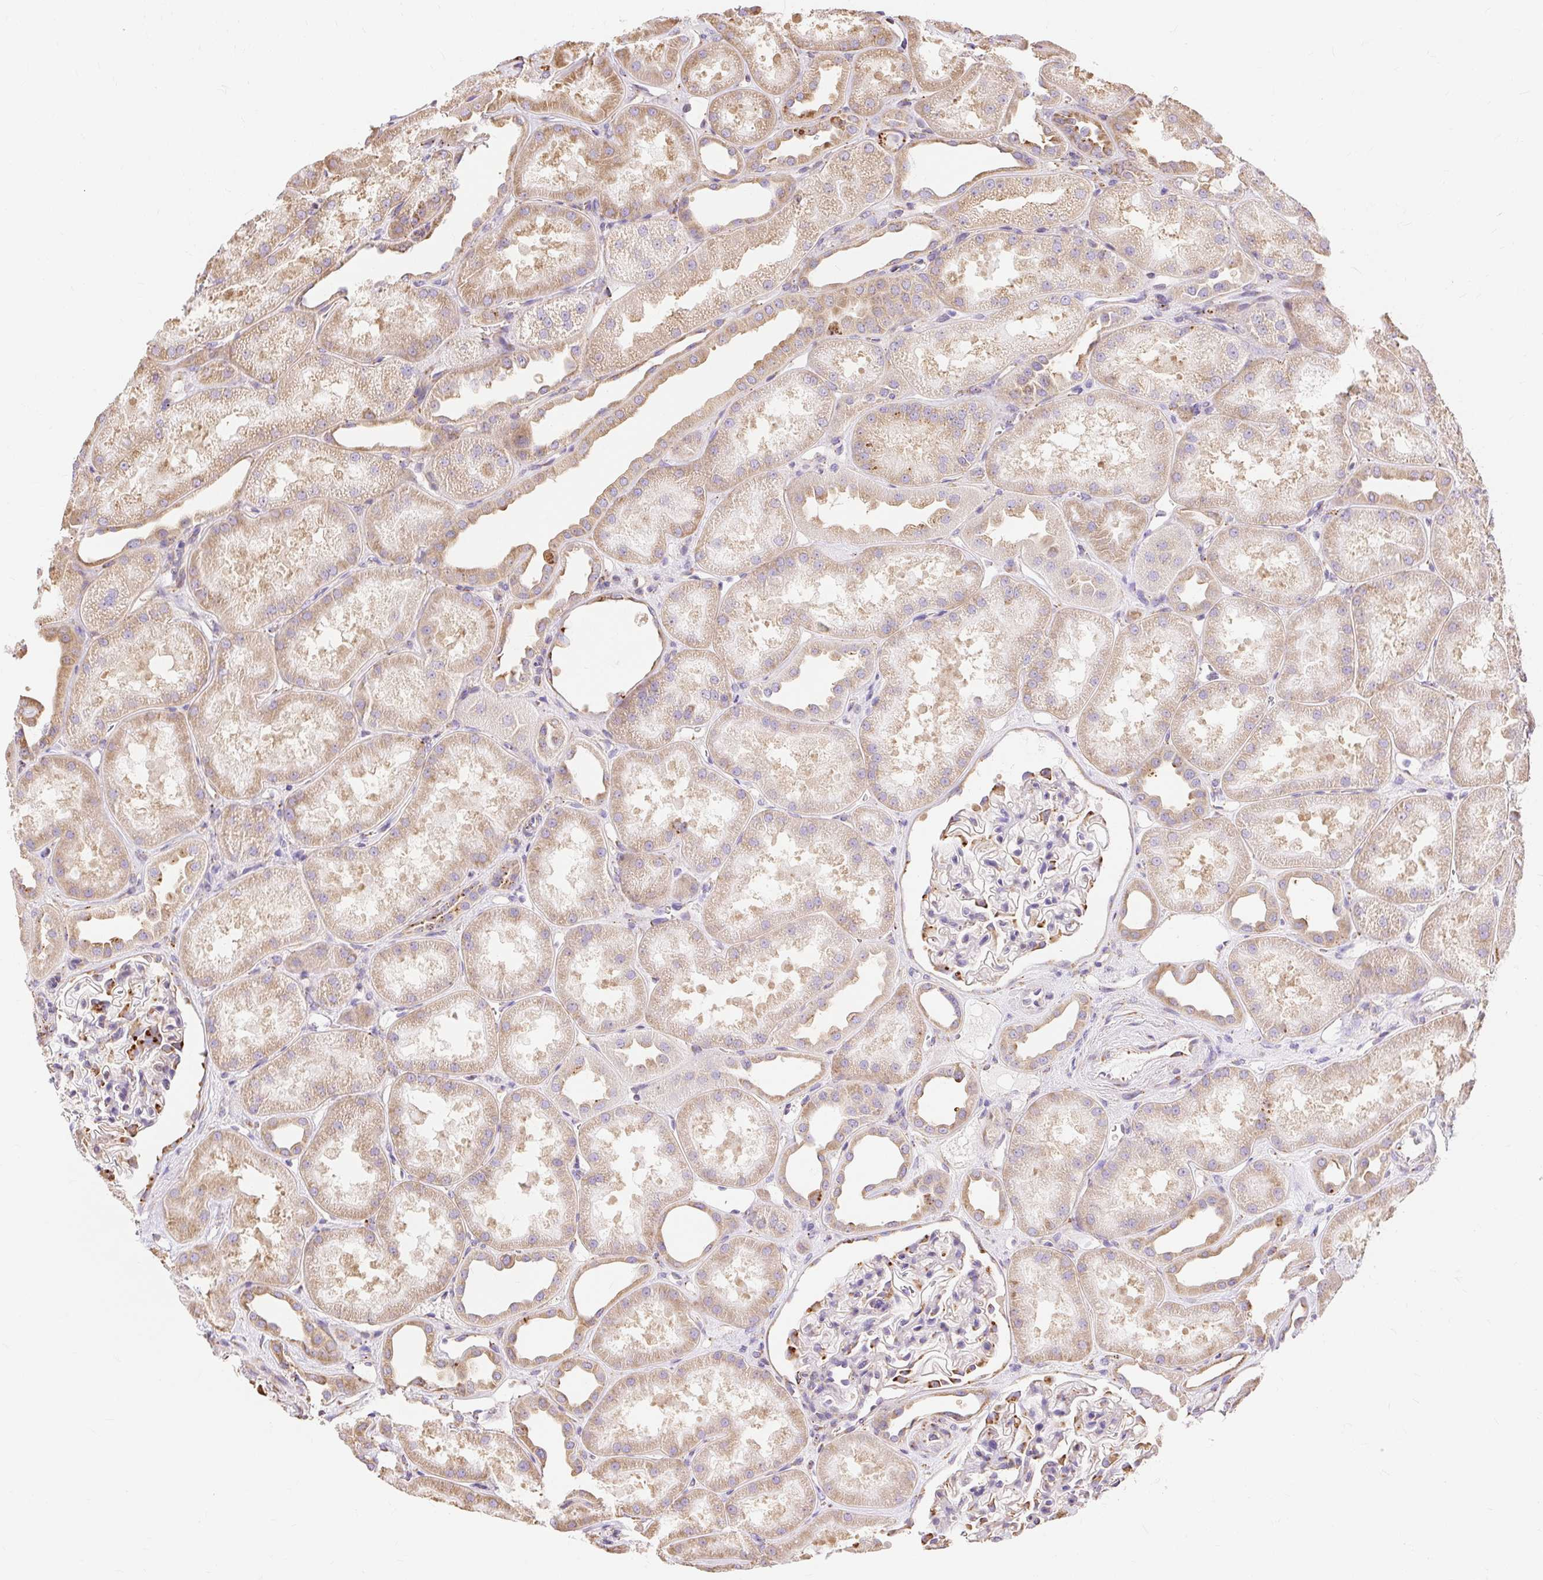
{"staining": {"intensity": "moderate", "quantity": "<25%", "location": "cytoplasmic/membranous"}, "tissue": "kidney", "cell_type": "Cells in glomeruli", "image_type": "normal", "snomed": [{"axis": "morphology", "description": "Normal tissue, NOS"}, {"axis": "topography", "description": "Kidney"}], "caption": "Immunohistochemistry micrograph of unremarkable kidney: kidney stained using immunohistochemistry (IHC) demonstrates low levels of moderate protein expression localized specifically in the cytoplasmic/membranous of cells in glomeruli, appearing as a cytoplasmic/membranous brown color.", "gene": "ENSG00000260836", "patient": {"sex": "male", "age": 61}}